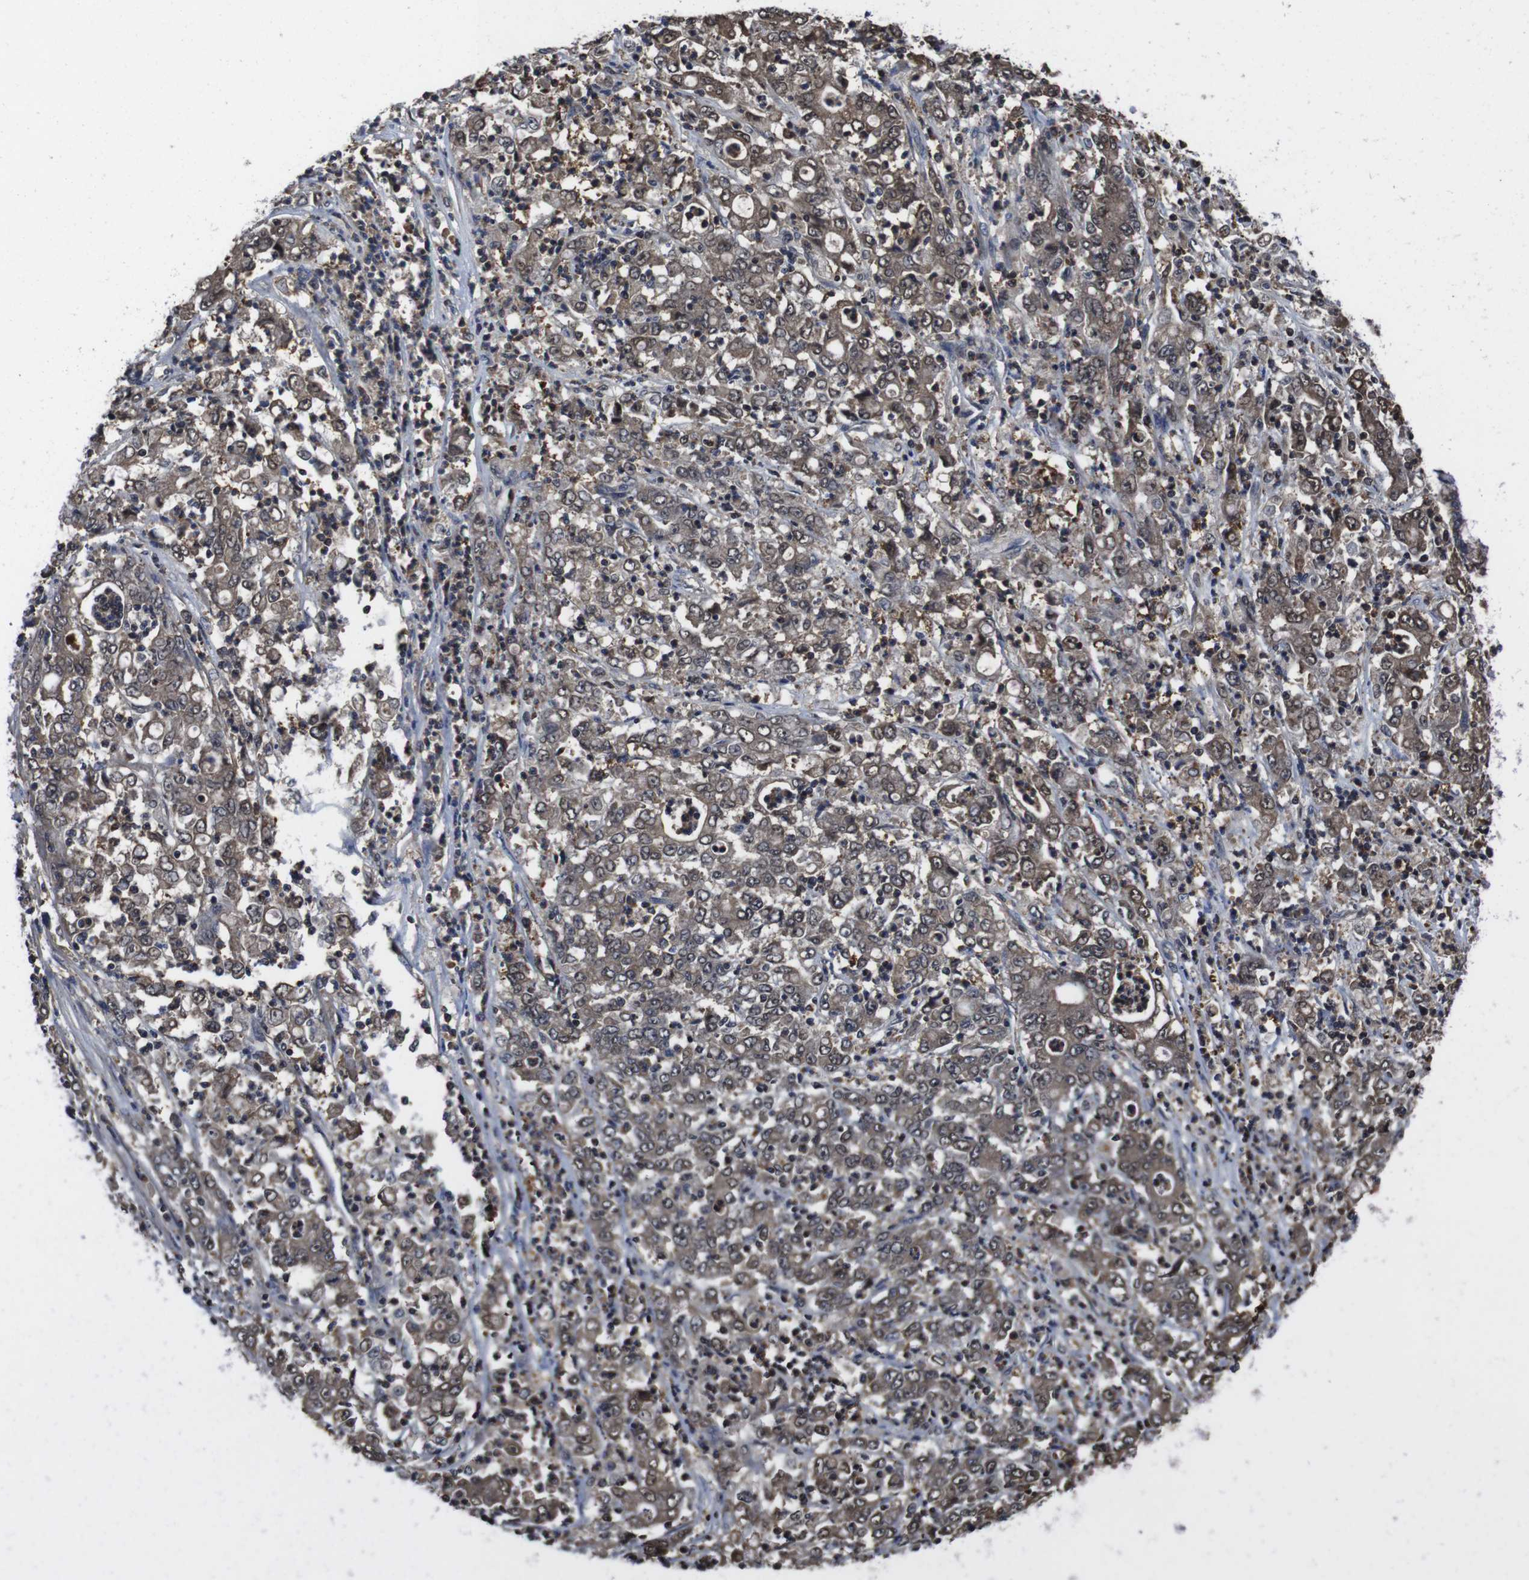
{"staining": {"intensity": "moderate", "quantity": ">75%", "location": "cytoplasmic/membranous"}, "tissue": "stomach cancer", "cell_type": "Tumor cells", "image_type": "cancer", "snomed": [{"axis": "morphology", "description": "Adenocarcinoma, NOS"}, {"axis": "topography", "description": "Stomach, lower"}], "caption": "Moderate cytoplasmic/membranous positivity for a protein is present in about >75% of tumor cells of stomach cancer using IHC.", "gene": "CXCL11", "patient": {"sex": "female", "age": 71}}